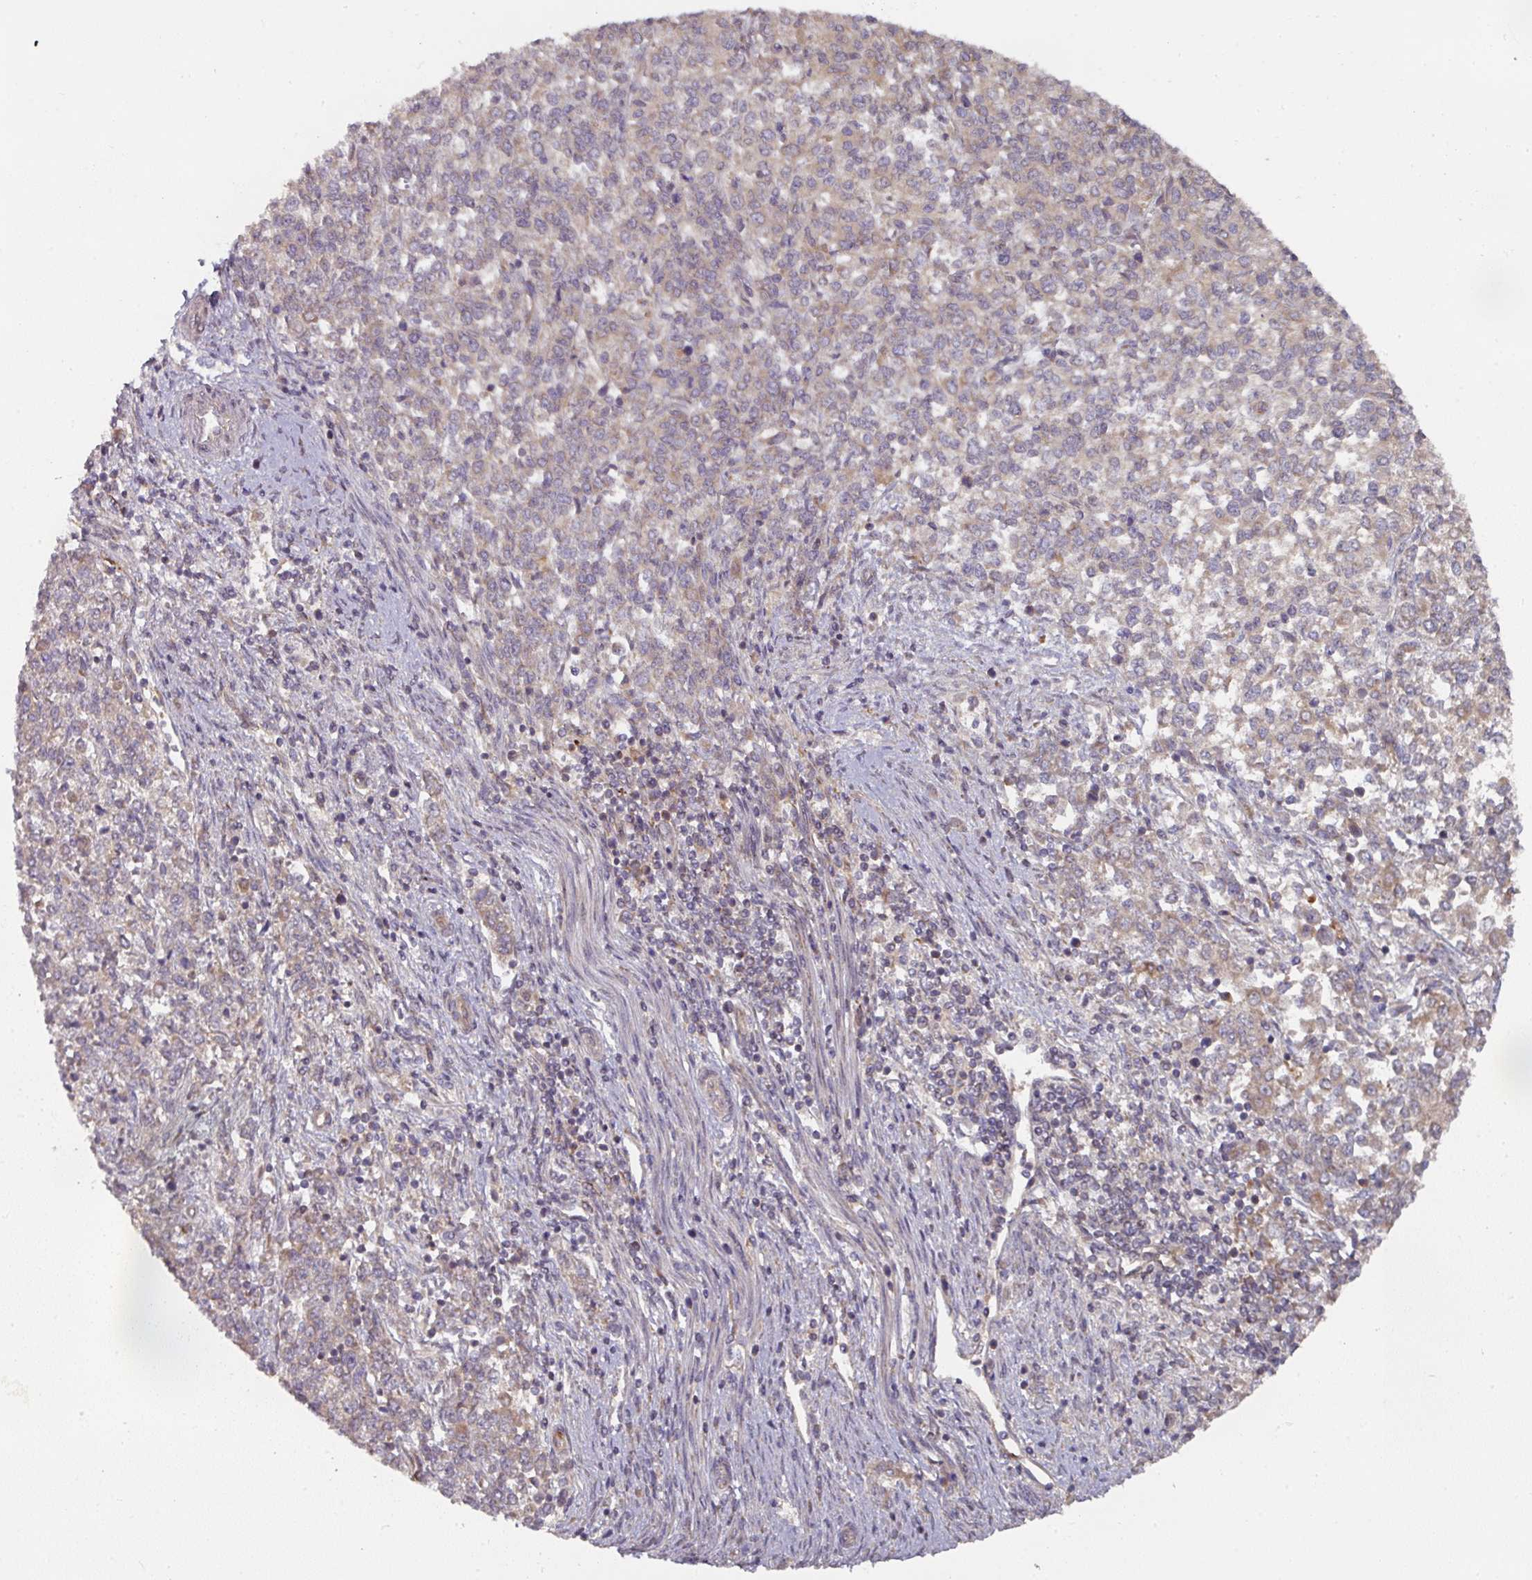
{"staining": {"intensity": "weak", "quantity": "<25%", "location": "cytoplasmic/membranous"}, "tissue": "endometrial cancer", "cell_type": "Tumor cells", "image_type": "cancer", "snomed": [{"axis": "morphology", "description": "Adenocarcinoma, NOS"}, {"axis": "topography", "description": "Endometrium"}], "caption": "IHC histopathology image of human adenocarcinoma (endometrial) stained for a protein (brown), which displays no staining in tumor cells. (DAB immunohistochemistry (IHC), high magnification).", "gene": "DNAJC7", "patient": {"sex": "female", "age": 50}}